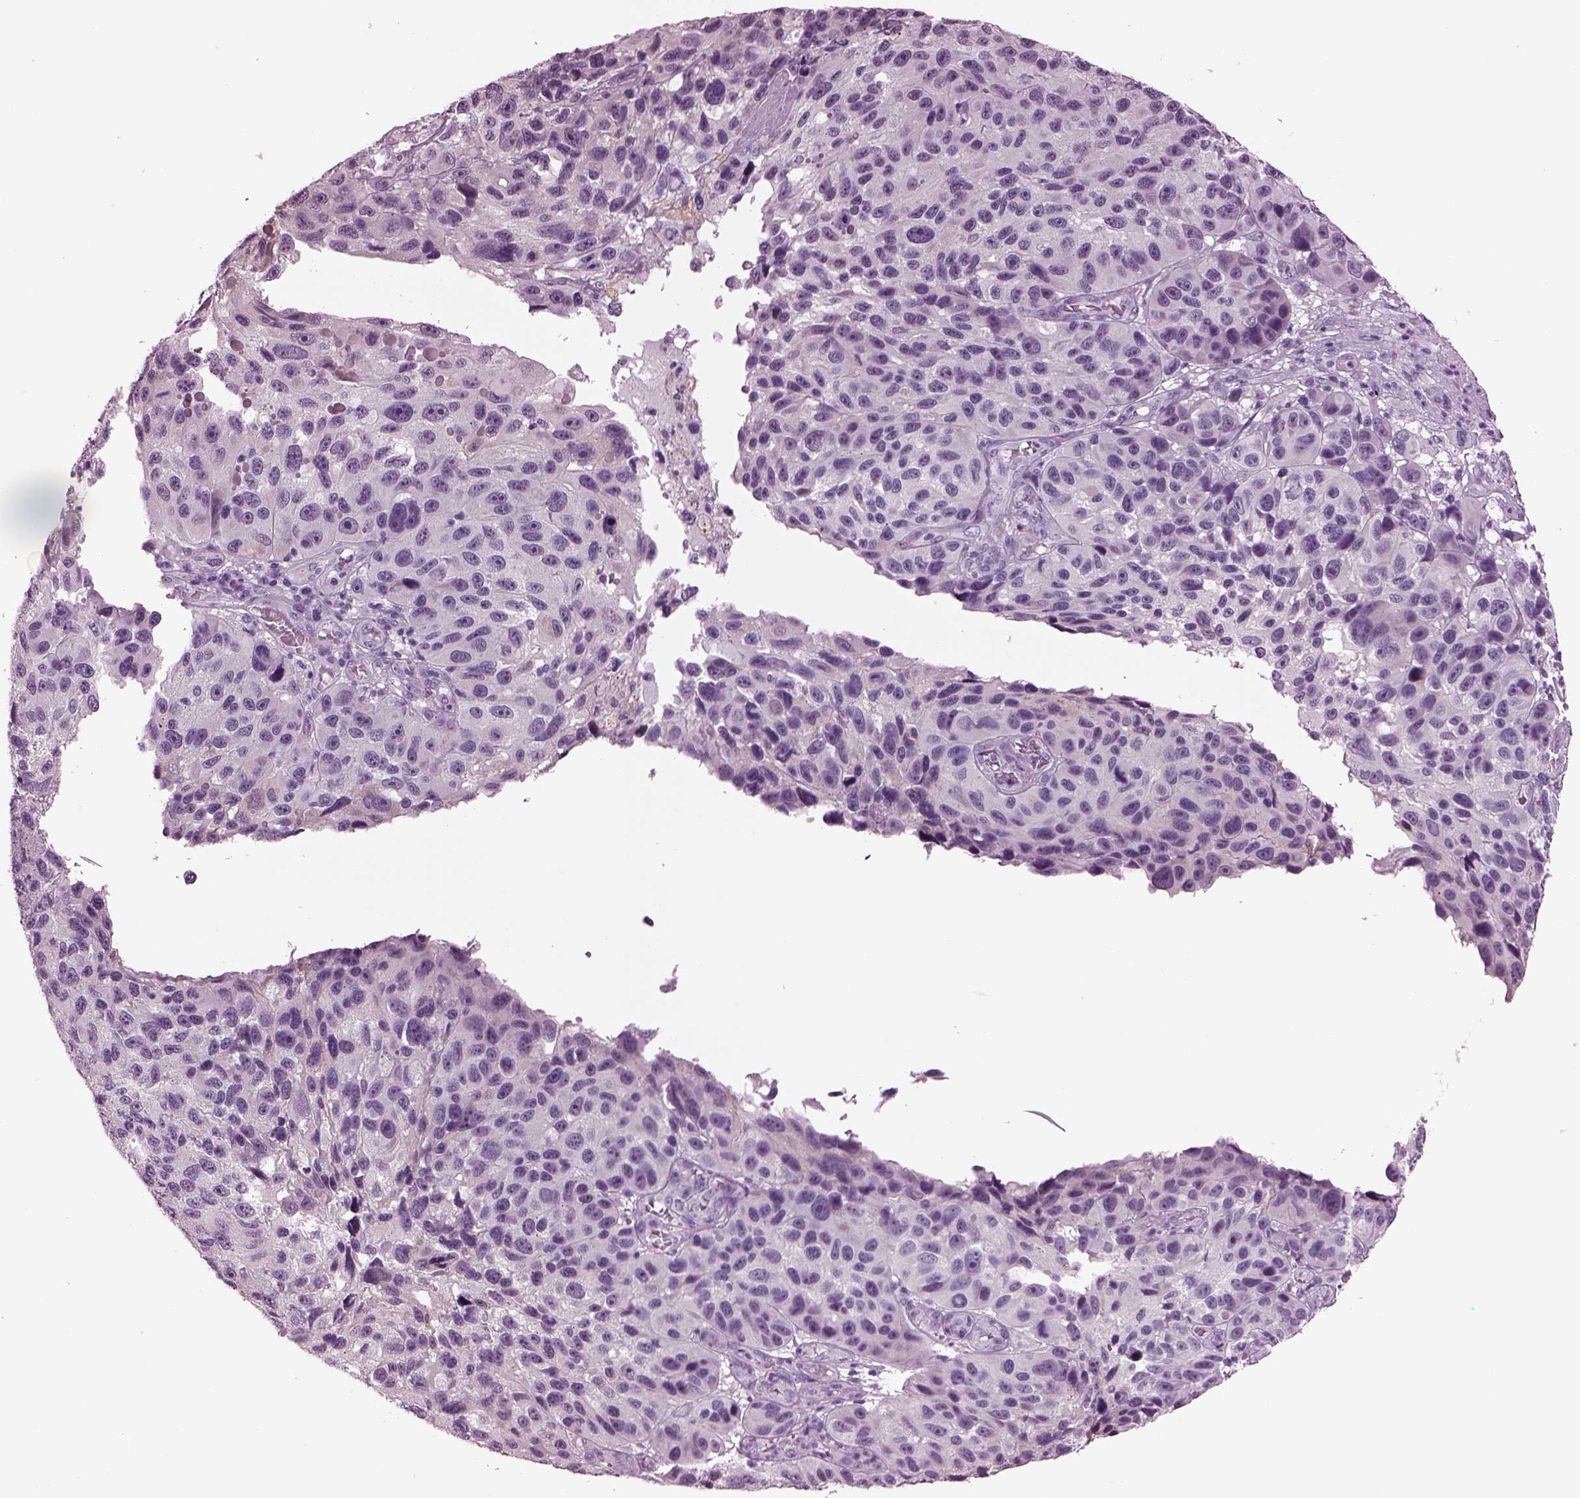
{"staining": {"intensity": "negative", "quantity": "none", "location": "none"}, "tissue": "melanoma", "cell_type": "Tumor cells", "image_type": "cancer", "snomed": [{"axis": "morphology", "description": "Malignant melanoma, NOS"}, {"axis": "topography", "description": "Skin"}], "caption": "This photomicrograph is of malignant melanoma stained with immunohistochemistry to label a protein in brown with the nuclei are counter-stained blue. There is no staining in tumor cells. (Brightfield microscopy of DAB (3,3'-diaminobenzidine) IHC at high magnification).", "gene": "SLC6A17", "patient": {"sex": "male", "age": 53}}